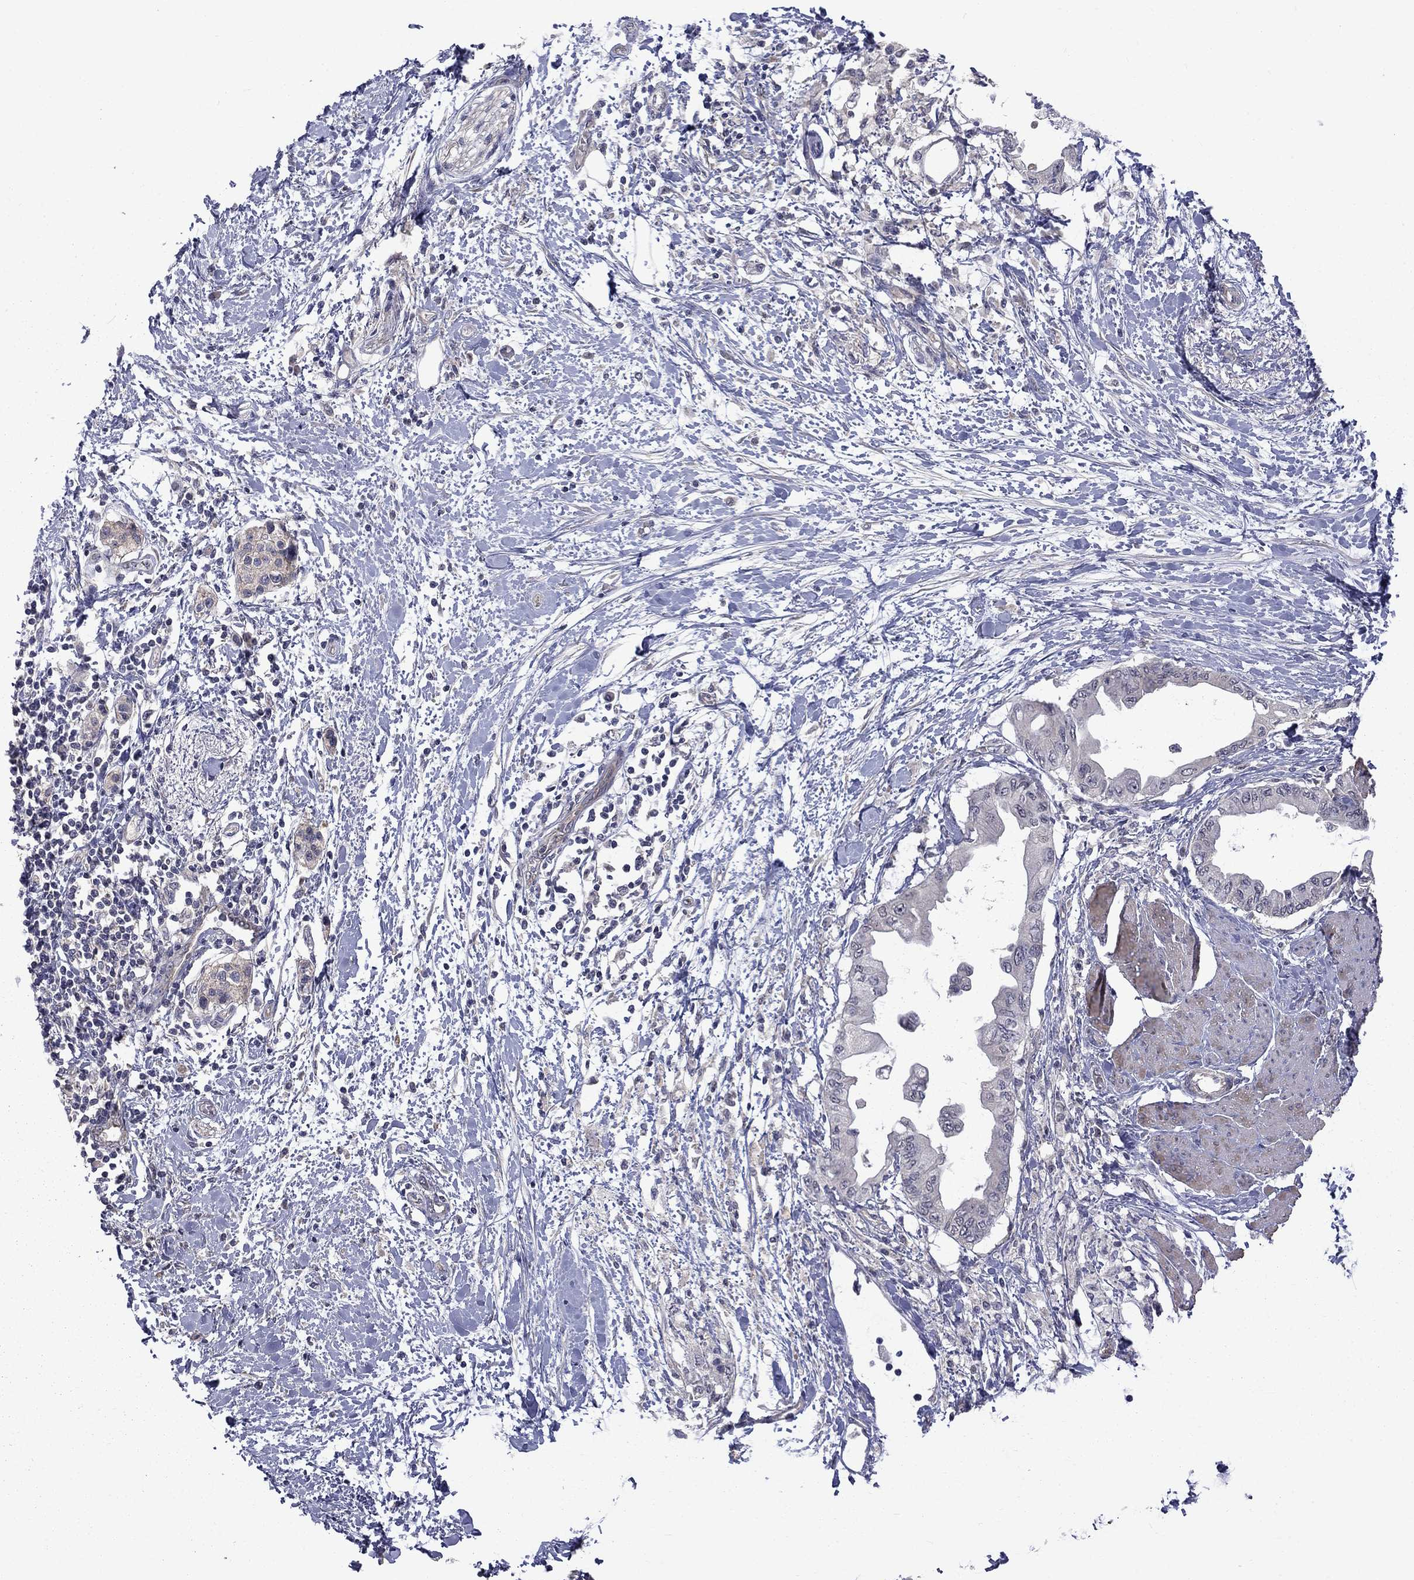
{"staining": {"intensity": "negative", "quantity": "none", "location": "none"}, "tissue": "pancreatic cancer", "cell_type": "Tumor cells", "image_type": "cancer", "snomed": [{"axis": "morphology", "description": "Normal tissue, NOS"}, {"axis": "morphology", "description": "Adenocarcinoma, NOS"}, {"axis": "topography", "description": "Pancreas"}, {"axis": "topography", "description": "Duodenum"}], "caption": "A micrograph of human pancreatic cancer is negative for staining in tumor cells.", "gene": "SLC39A14", "patient": {"sex": "female", "age": 60}}